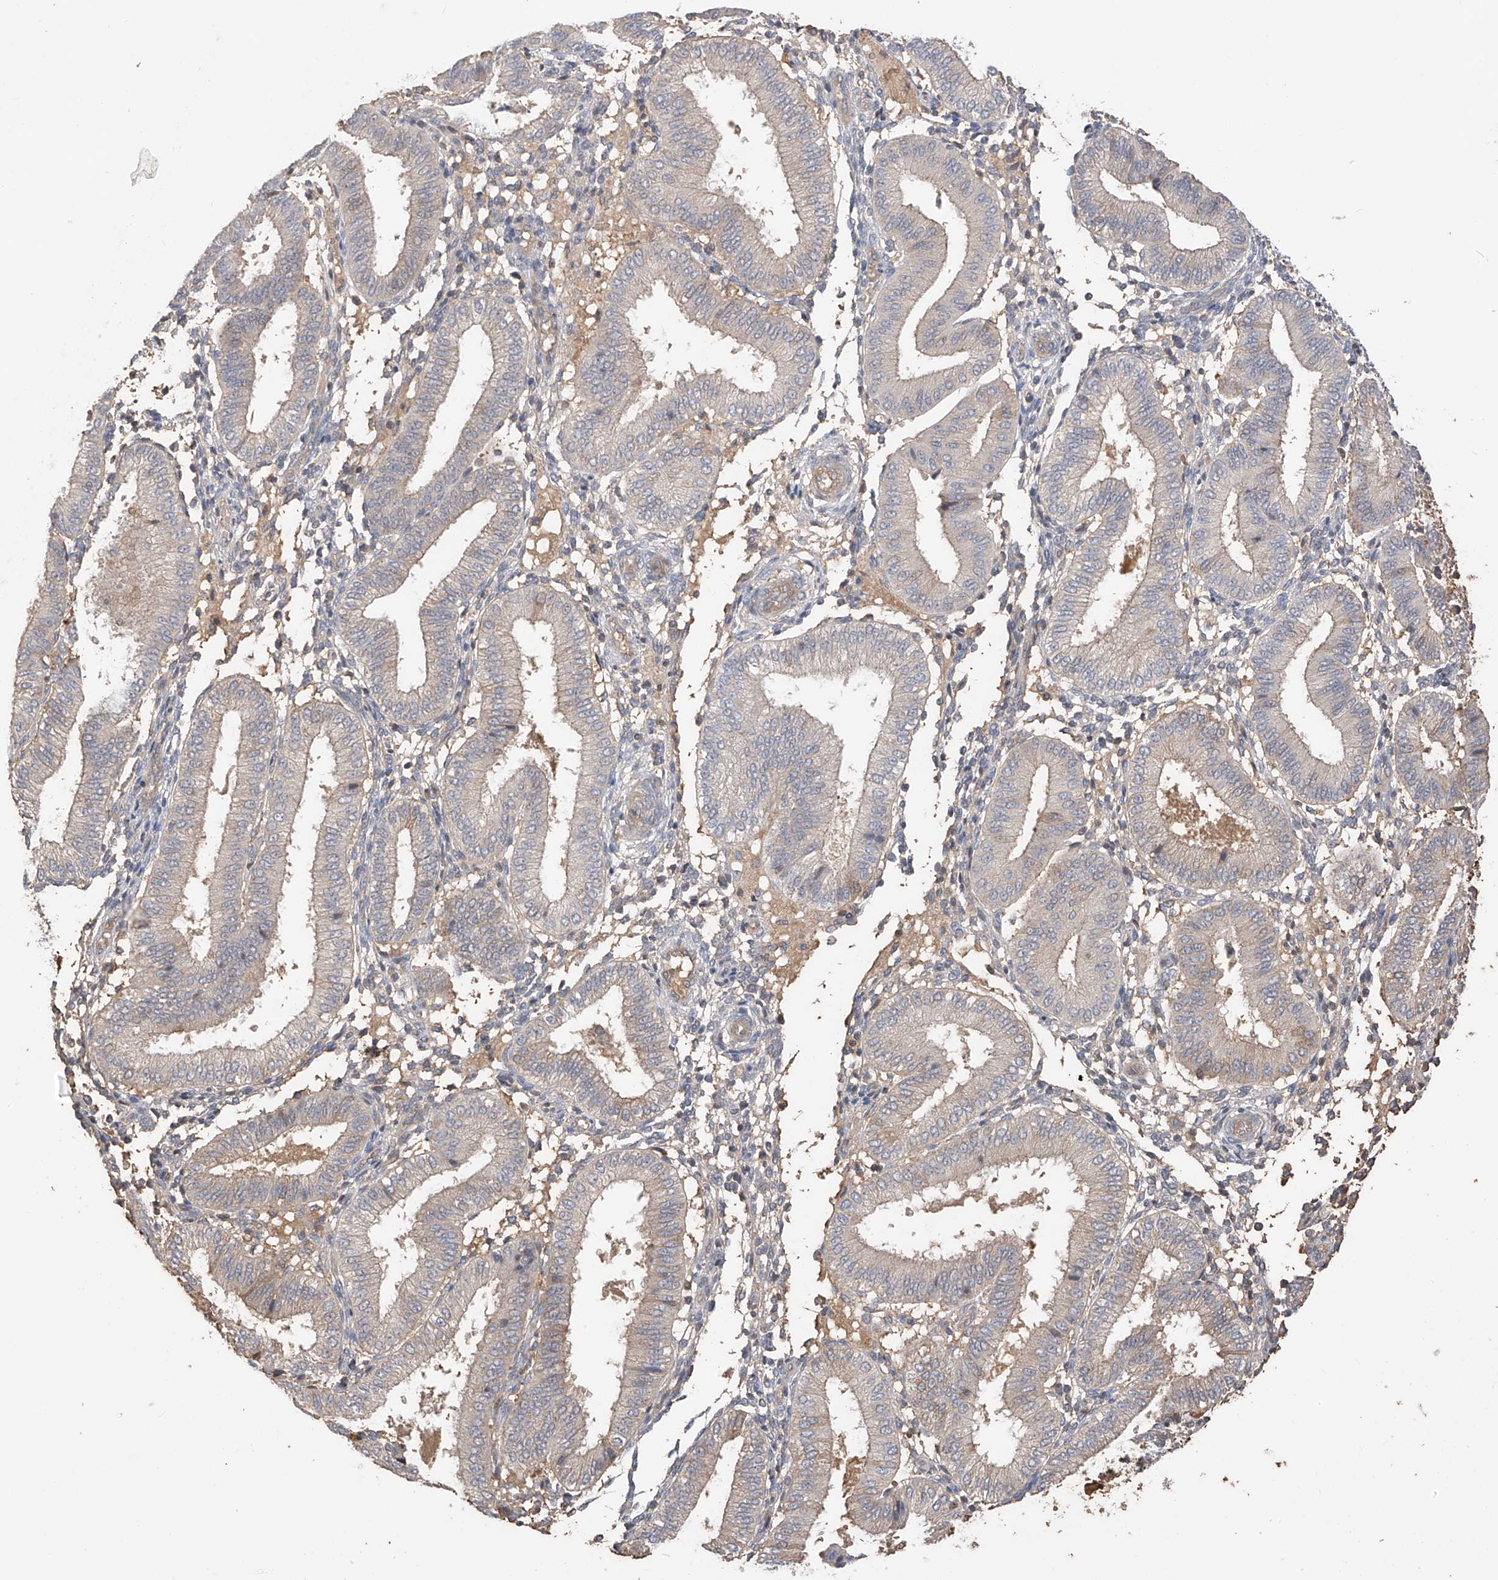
{"staining": {"intensity": "negative", "quantity": "none", "location": "none"}, "tissue": "endometrium", "cell_type": "Cells in endometrial stroma", "image_type": "normal", "snomed": [{"axis": "morphology", "description": "Normal tissue, NOS"}, {"axis": "topography", "description": "Endometrium"}], "caption": "Immunohistochemistry (IHC) of normal endometrium exhibits no positivity in cells in endometrial stroma.", "gene": "CACNA2D4", "patient": {"sex": "female", "age": 39}}